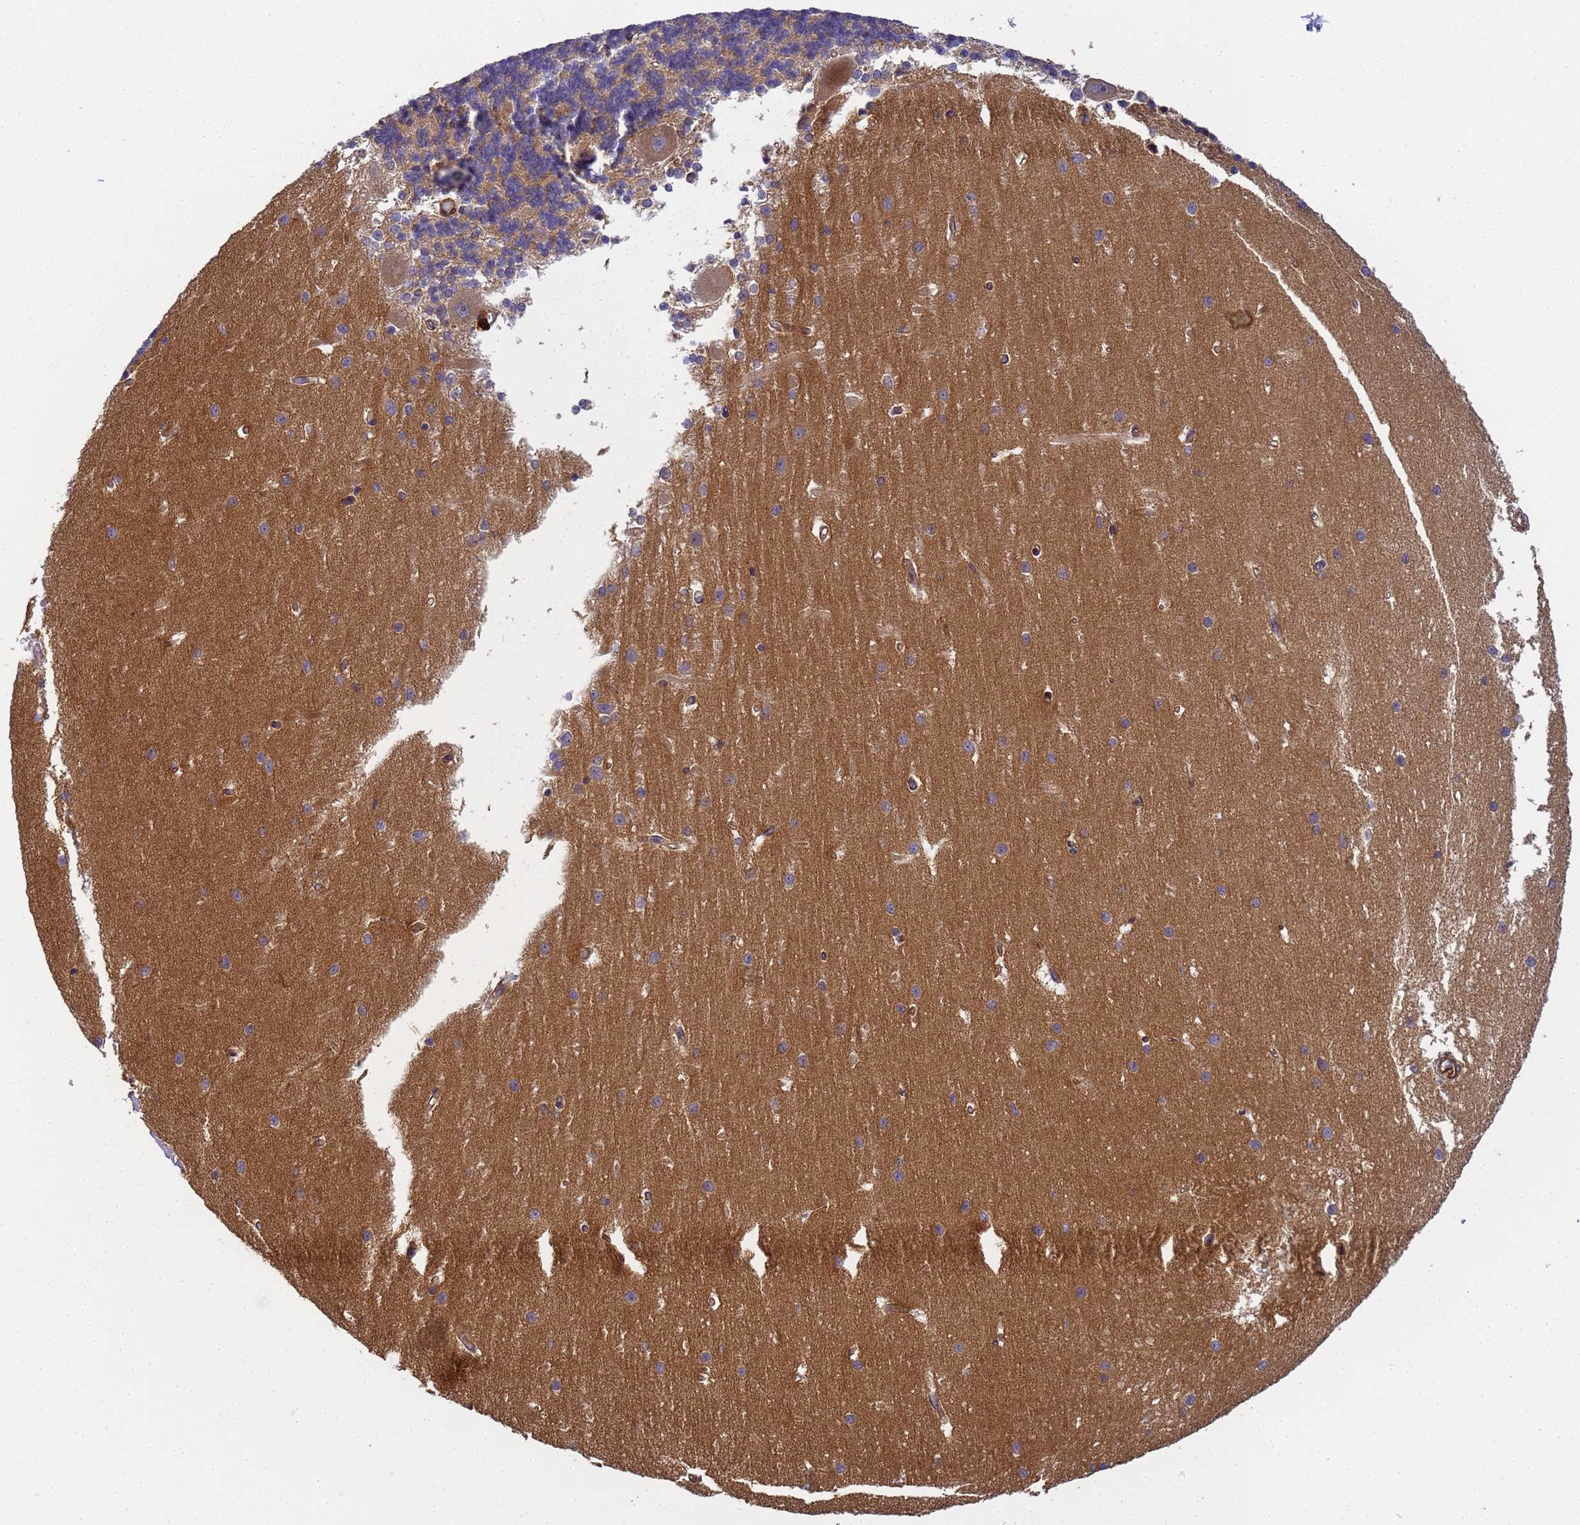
{"staining": {"intensity": "weak", "quantity": "25%-75%", "location": "cytoplasmic/membranous"}, "tissue": "cerebellum", "cell_type": "Cells in granular layer", "image_type": "normal", "snomed": [{"axis": "morphology", "description": "Normal tissue, NOS"}, {"axis": "topography", "description": "Cerebellum"}], "caption": "Immunohistochemical staining of normal cerebellum reveals weak cytoplasmic/membranous protein positivity in approximately 25%-75% of cells in granular layer.", "gene": "RALGAPA2", "patient": {"sex": "male", "age": 37}}